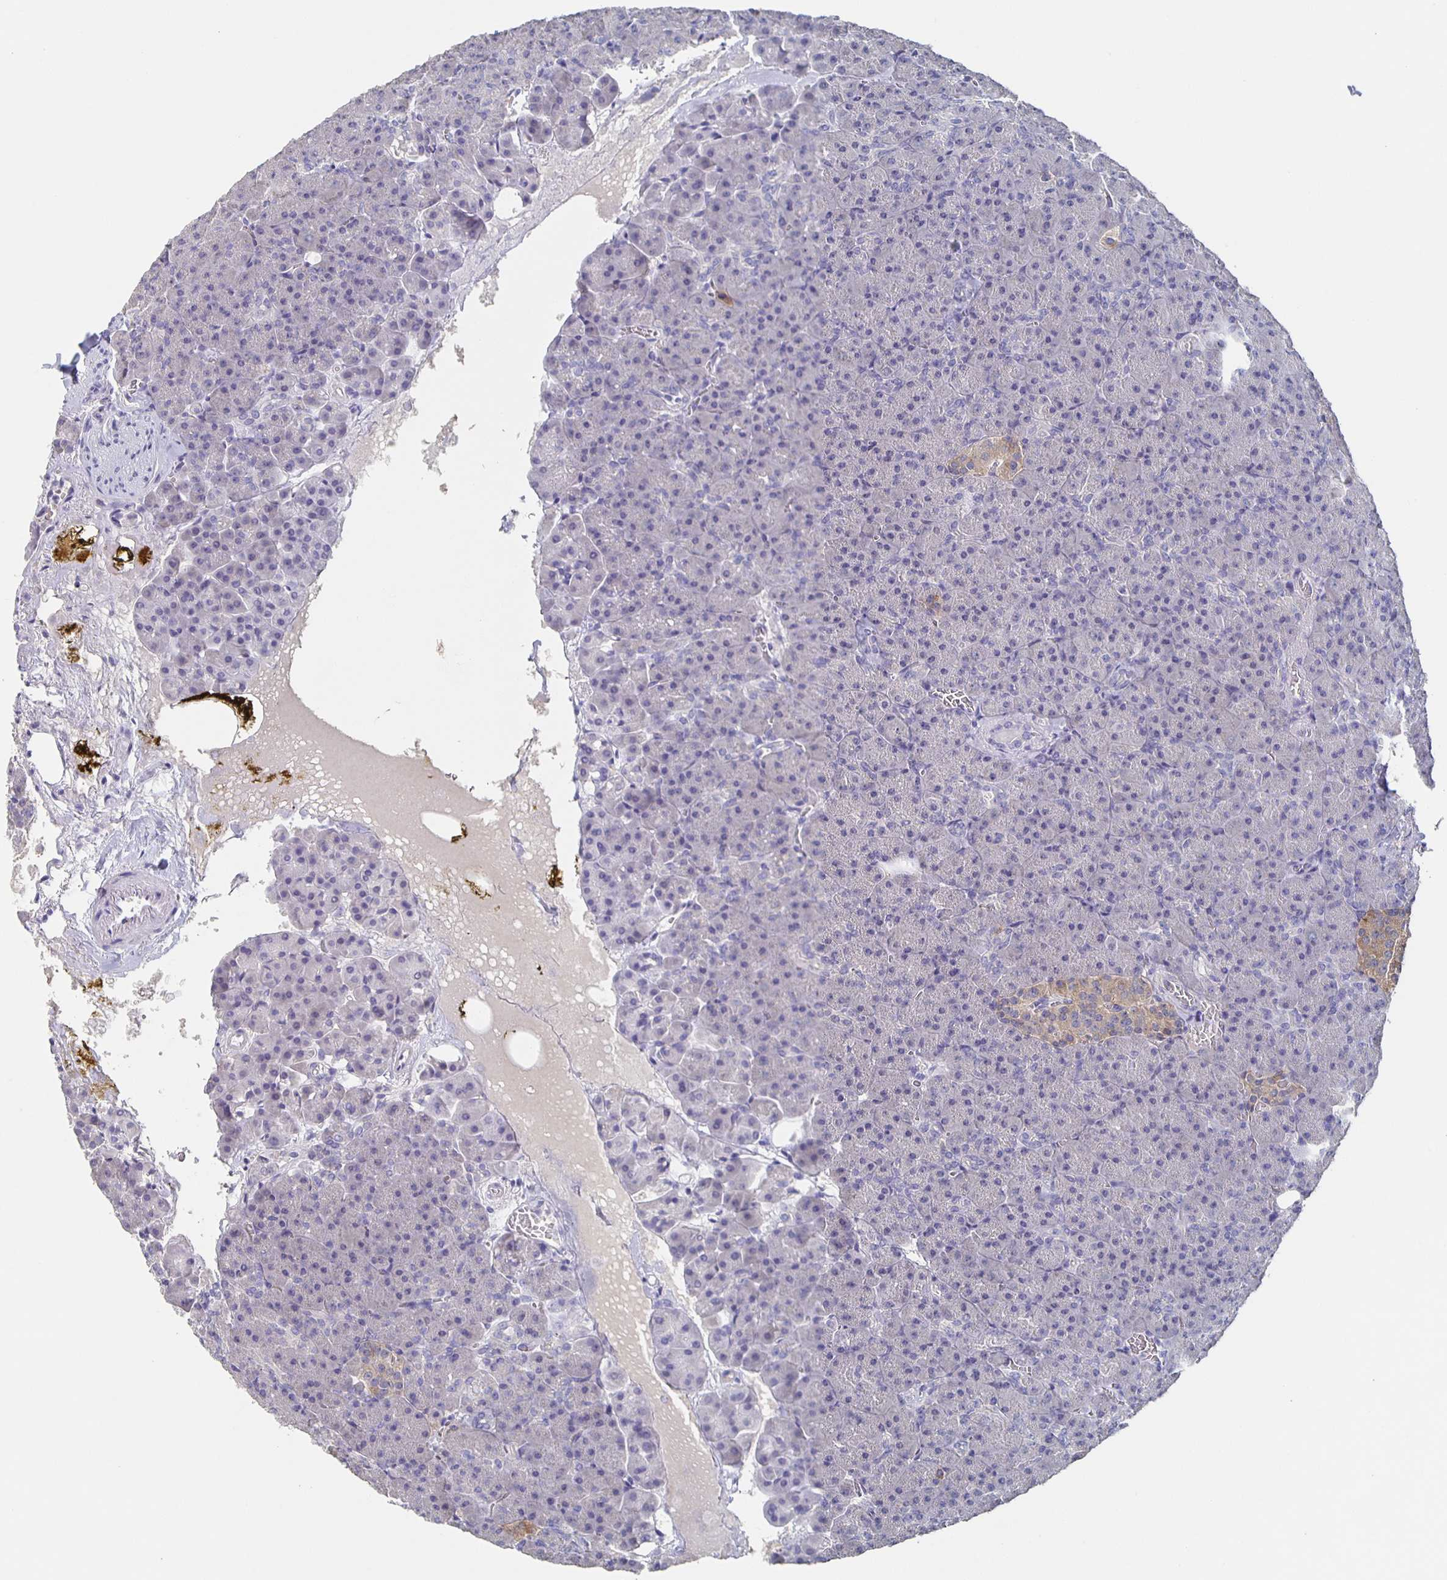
{"staining": {"intensity": "negative", "quantity": "none", "location": "none"}, "tissue": "pancreas", "cell_type": "Exocrine glandular cells", "image_type": "normal", "snomed": [{"axis": "morphology", "description": "Normal tissue, NOS"}, {"axis": "topography", "description": "Pancreas"}], "caption": "Immunohistochemistry (IHC) histopathology image of normal human pancreas stained for a protein (brown), which reveals no positivity in exocrine glandular cells.", "gene": "CACNA2D2", "patient": {"sex": "female", "age": 74}}